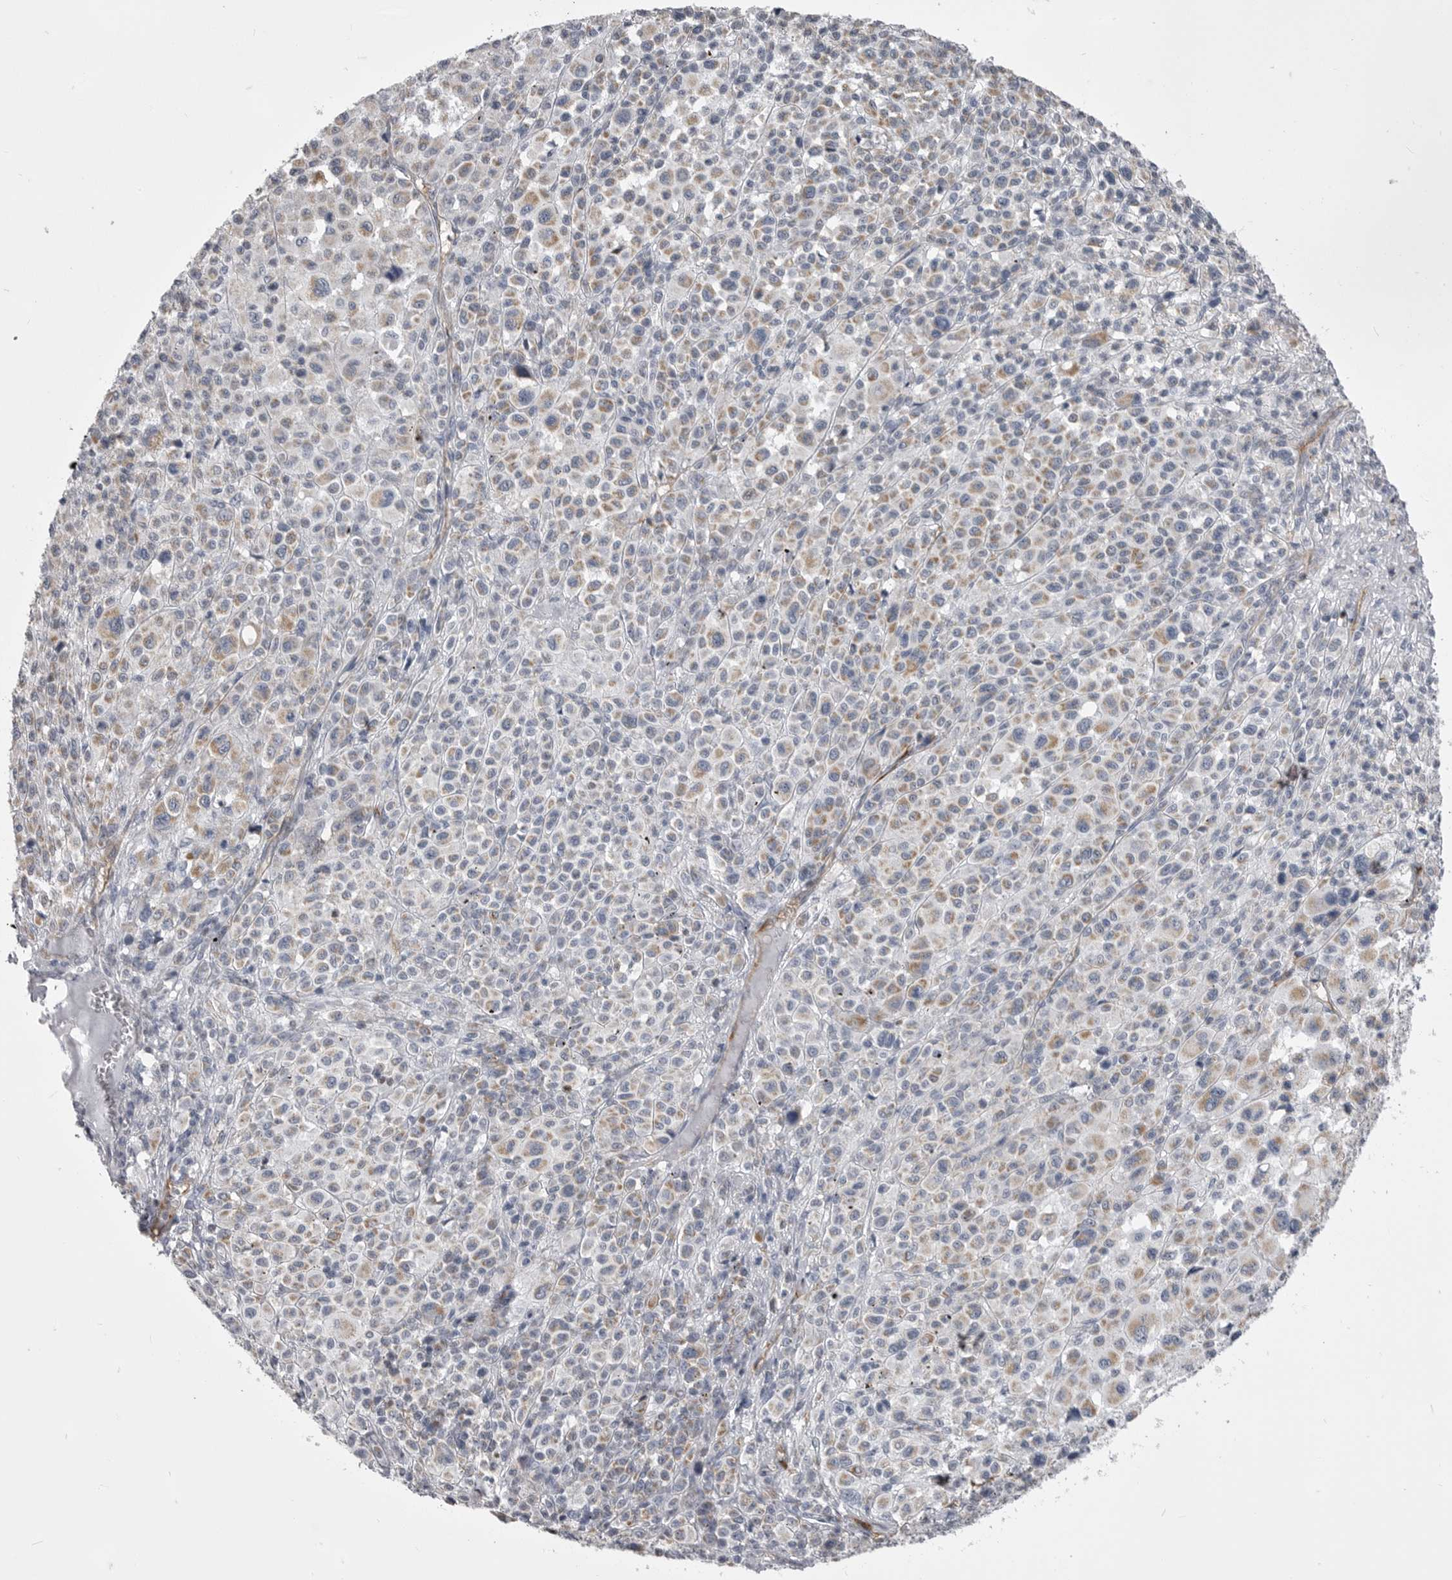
{"staining": {"intensity": "moderate", "quantity": ">75%", "location": "cytoplasmic/membranous"}, "tissue": "melanoma", "cell_type": "Tumor cells", "image_type": "cancer", "snomed": [{"axis": "morphology", "description": "Malignant melanoma, Metastatic site"}, {"axis": "topography", "description": "Skin"}], "caption": "The histopathology image exhibits a brown stain indicating the presence of a protein in the cytoplasmic/membranous of tumor cells in malignant melanoma (metastatic site).", "gene": "OPLAH", "patient": {"sex": "female", "age": 74}}